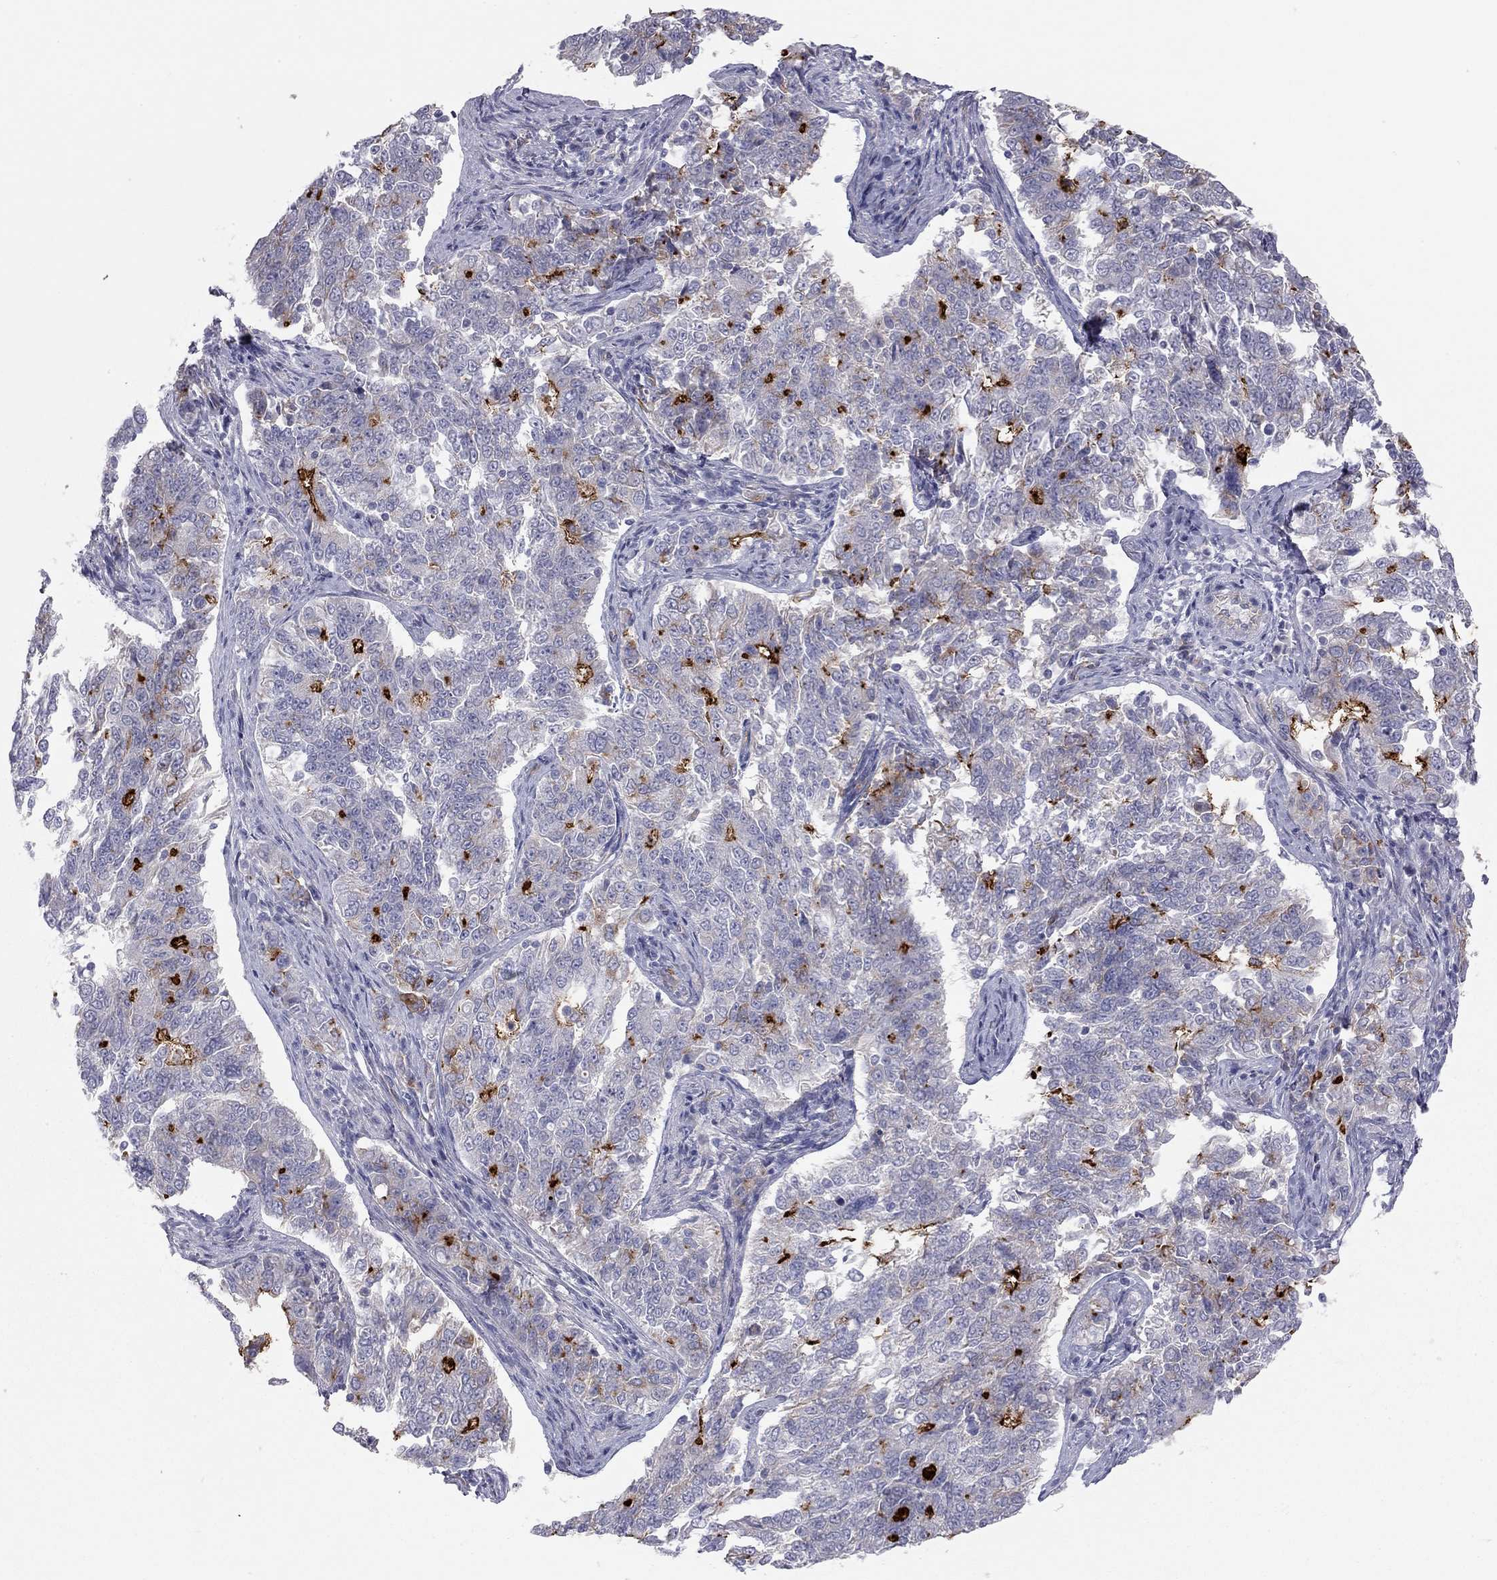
{"staining": {"intensity": "strong", "quantity": "<25%", "location": "cytoplasmic/membranous"}, "tissue": "endometrial cancer", "cell_type": "Tumor cells", "image_type": "cancer", "snomed": [{"axis": "morphology", "description": "Adenocarcinoma, NOS"}, {"axis": "topography", "description": "Endometrium"}], "caption": "An image of human endometrial adenocarcinoma stained for a protein exhibits strong cytoplasmic/membranous brown staining in tumor cells.", "gene": "GPRC5B", "patient": {"sex": "female", "age": 43}}